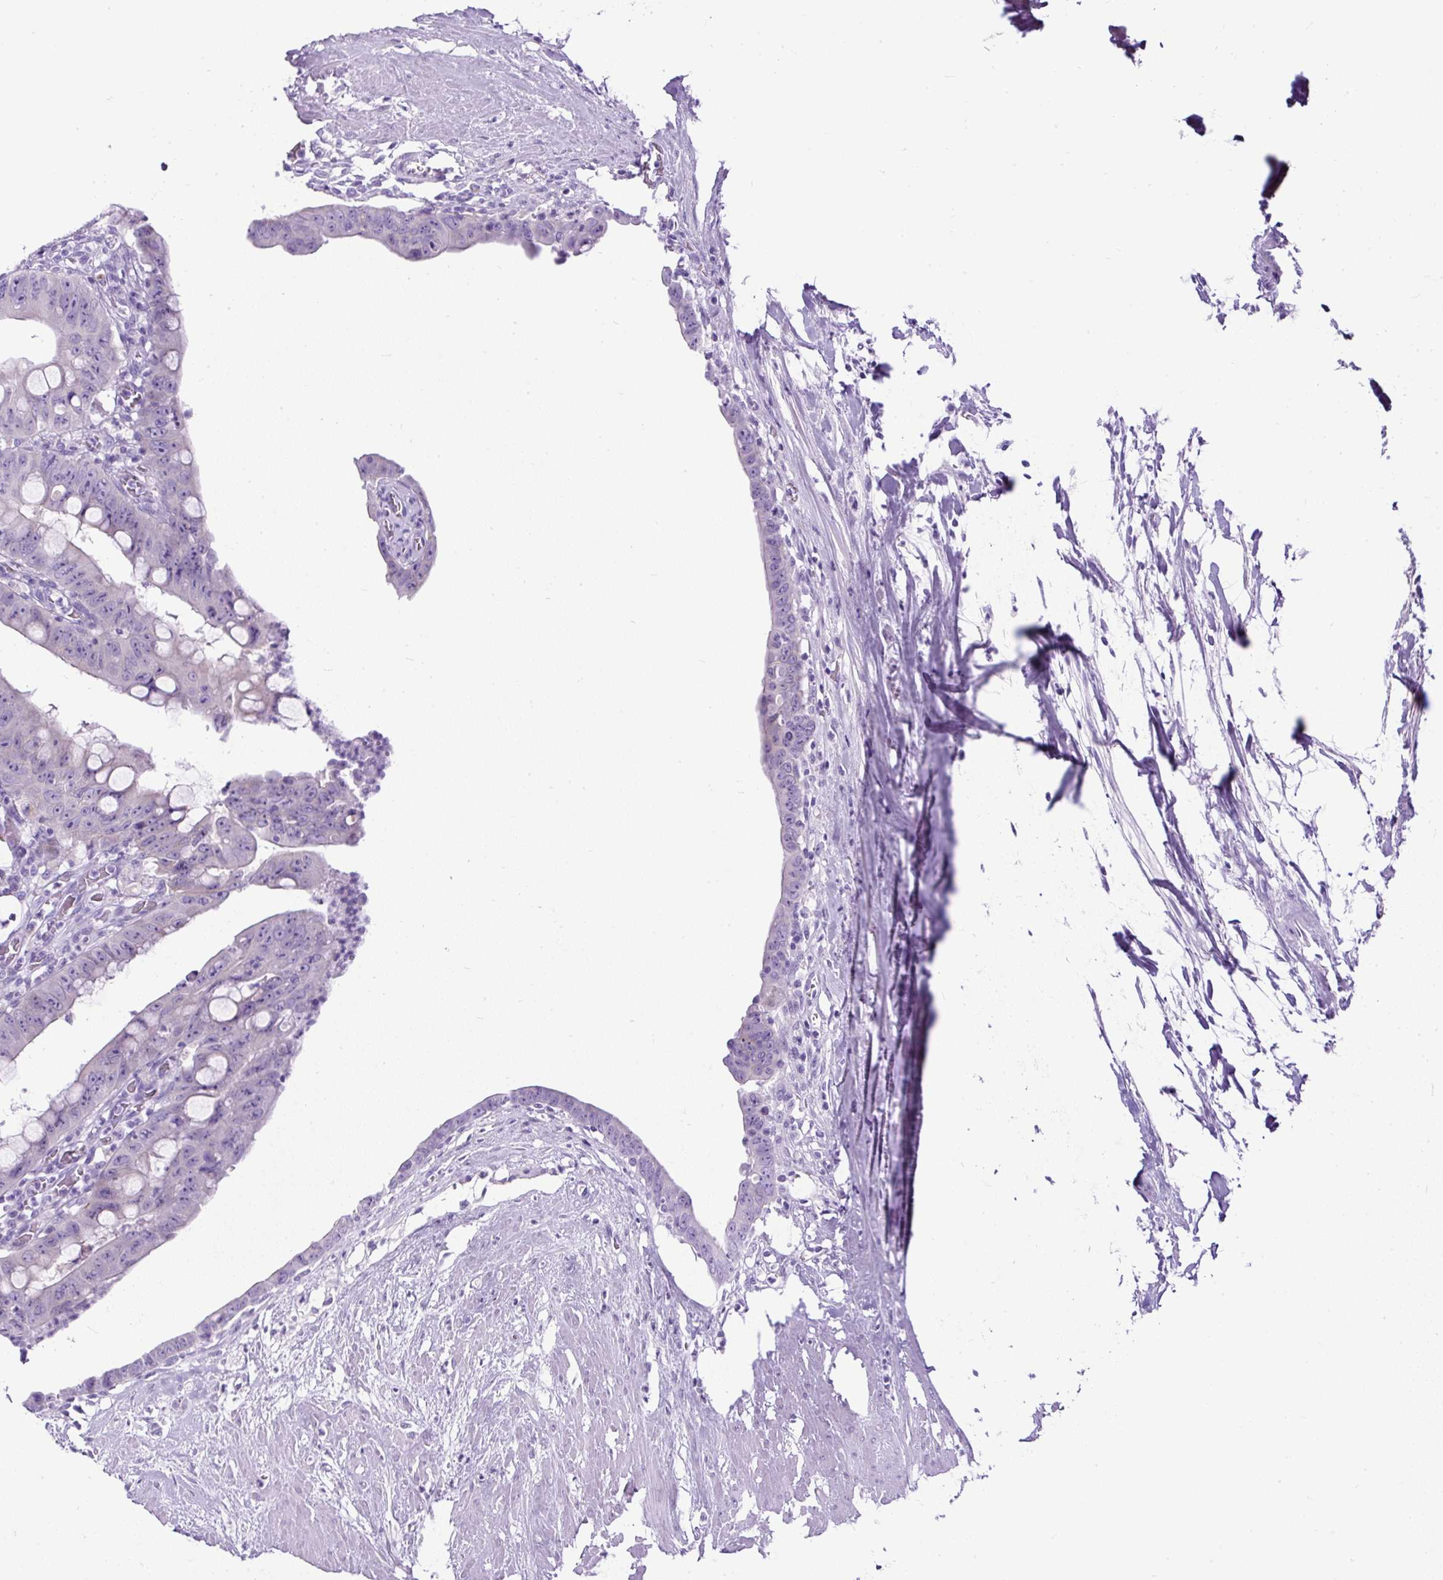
{"staining": {"intensity": "negative", "quantity": "none", "location": "none"}, "tissue": "colorectal cancer", "cell_type": "Tumor cells", "image_type": "cancer", "snomed": [{"axis": "morphology", "description": "Adenocarcinoma, NOS"}, {"axis": "topography", "description": "Rectum"}], "caption": "The IHC micrograph has no significant staining in tumor cells of colorectal cancer tissue.", "gene": "PDIA2", "patient": {"sex": "male", "age": 78}}